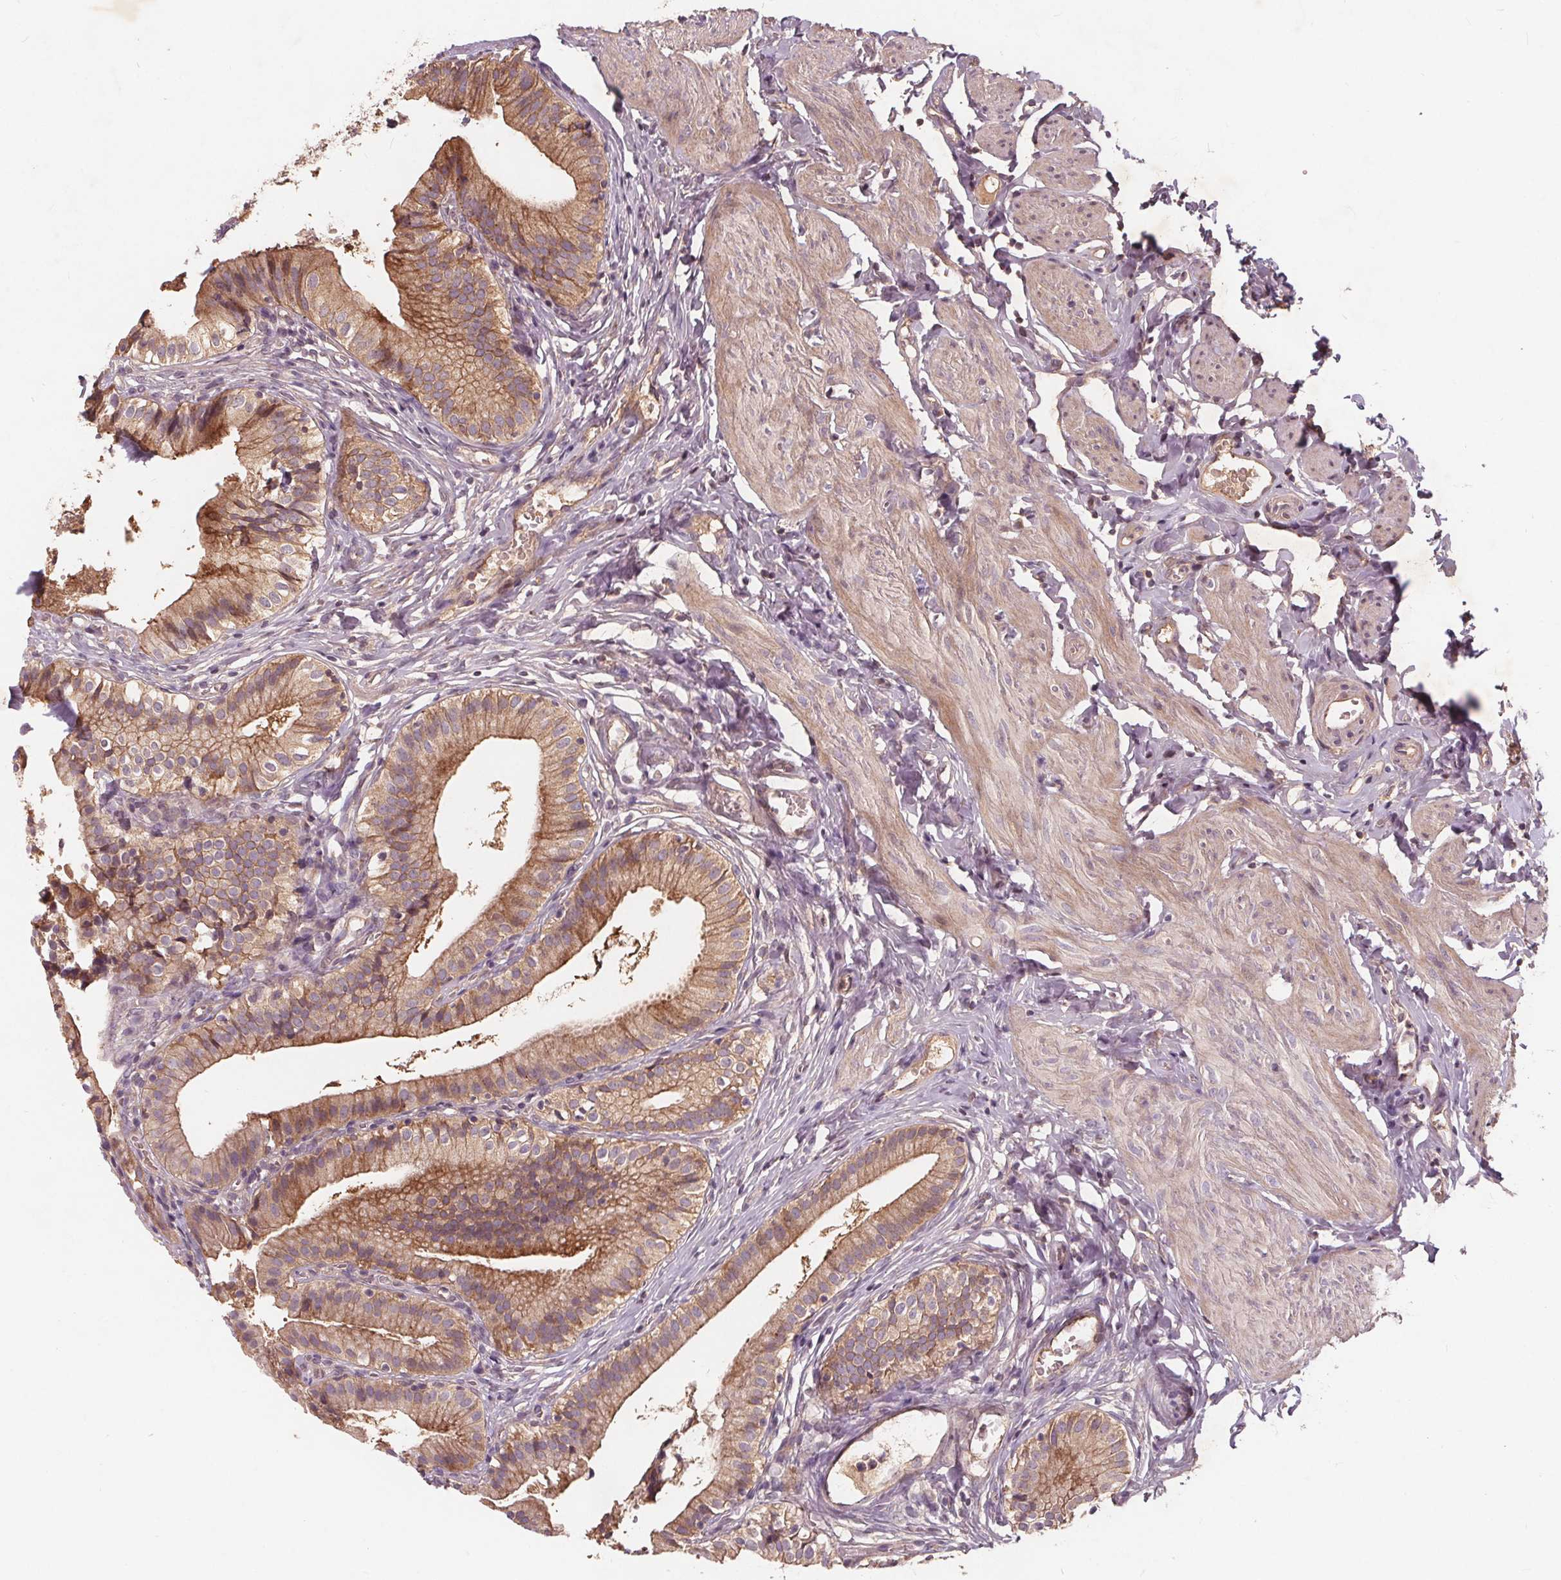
{"staining": {"intensity": "moderate", "quantity": ">75%", "location": "cytoplasmic/membranous"}, "tissue": "gallbladder", "cell_type": "Glandular cells", "image_type": "normal", "snomed": [{"axis": "morphology", "description": "Normal tissue, NOS"}, {"axis": "topography", "description": "Gallbladder"}], "caption": "IHC (DAB) staining of benign gallbladder shows moderate cytoplasmic/membranous protein expression in approximately >75% of glandular cells.", "gene": "CSNK1G2", "patient": {"sex": "female", "age": 47}}